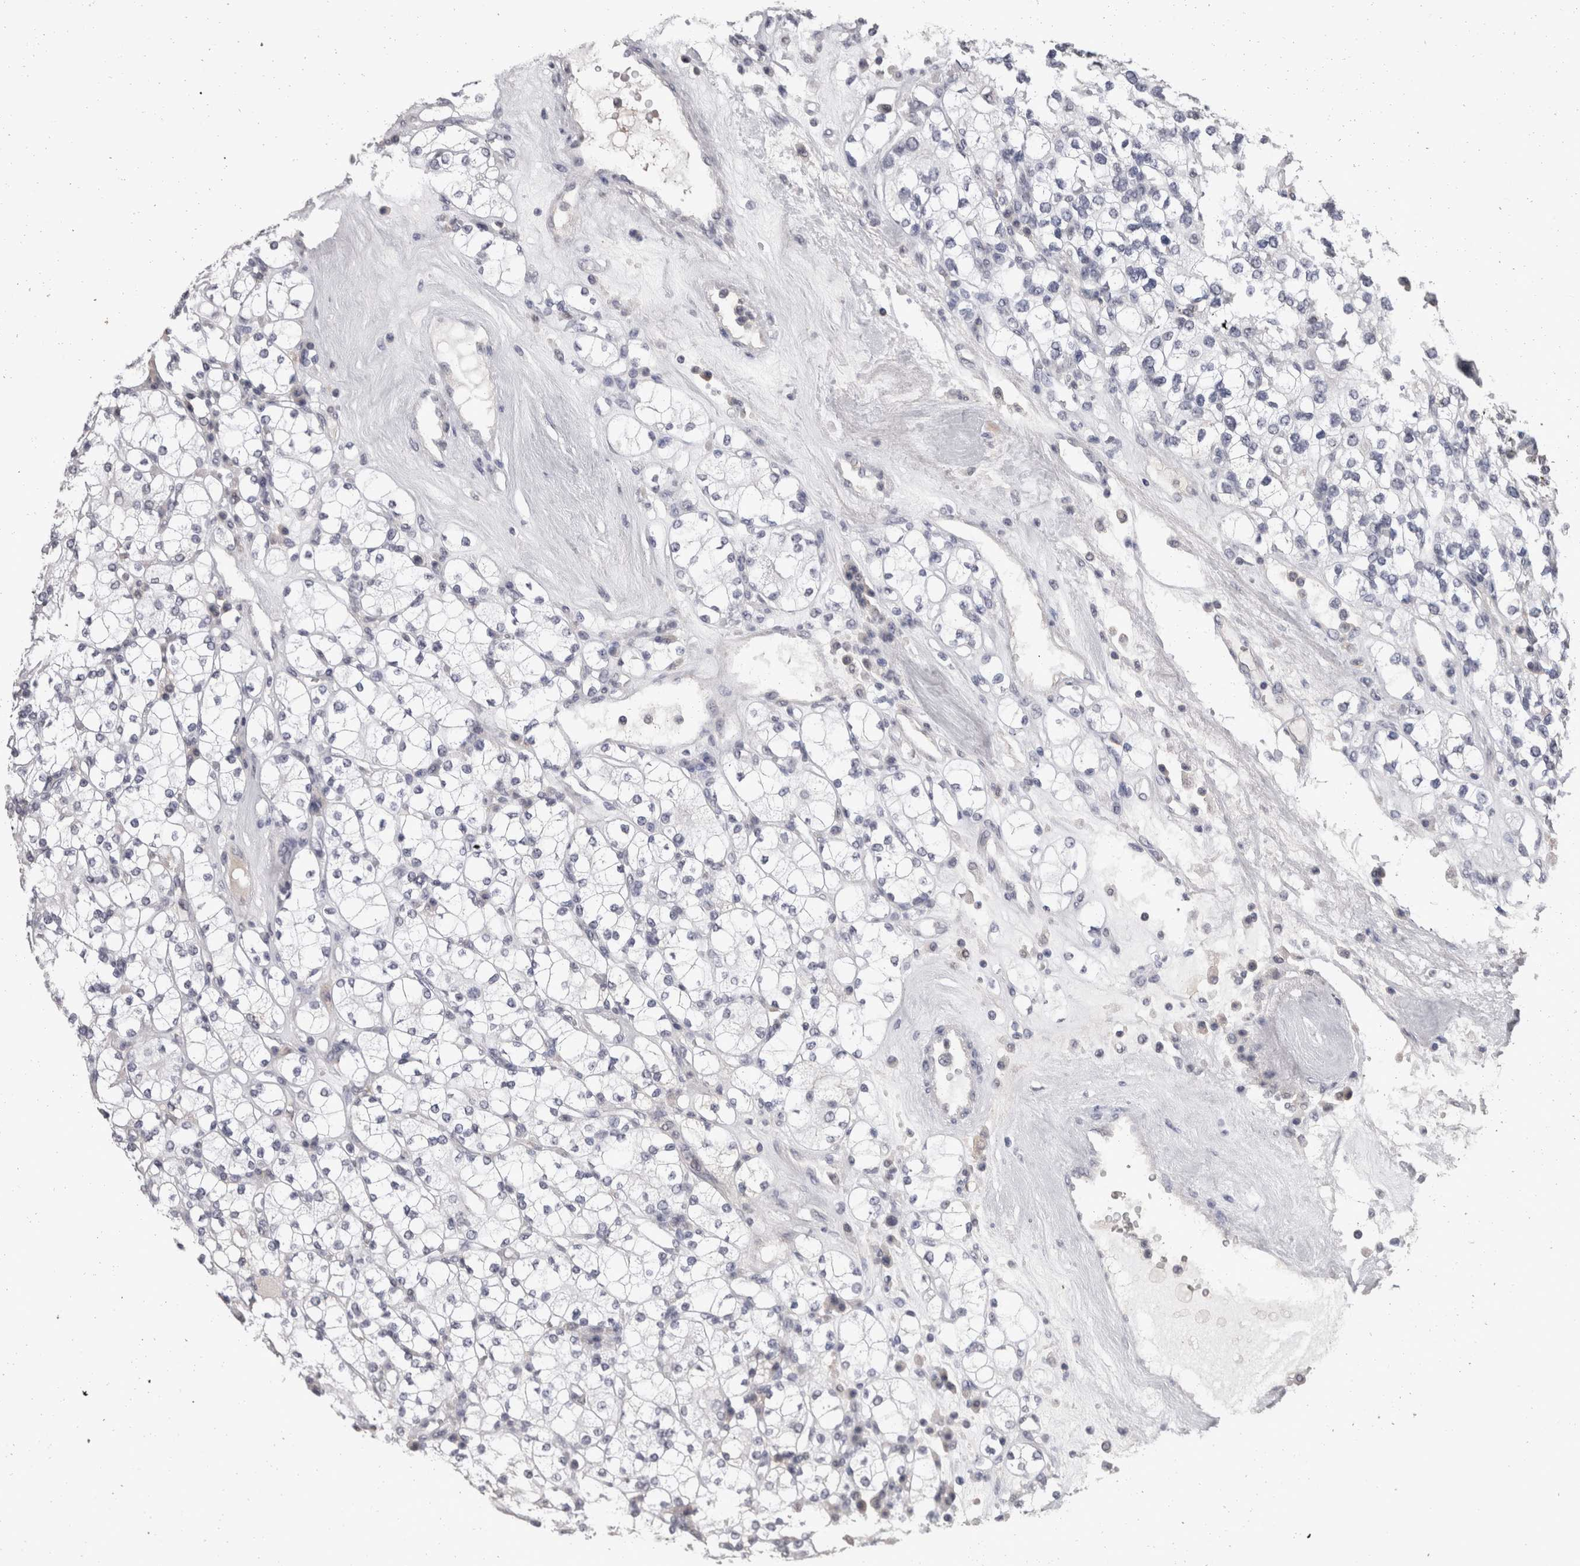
{"staining": {"intensity": "negative", "quantity": "none", "location": "none"}, "tissue": "renal cancer", "cell_type": "Tumor cells", "image_type": "cancer", "snomed": [{"axis": "morphology", "description": "Adenocarcinoma, NOS"}, {"axis": "topography", "description": "Kidney"}], "caption": "Immunohistochemistry histopathology image of neoplastic tissue: renal cancer stained with DAB reveals no significant protein positivity in tumor cells.", "gene": "DDX17", "patient": {"sex": "male", "age": 77}}